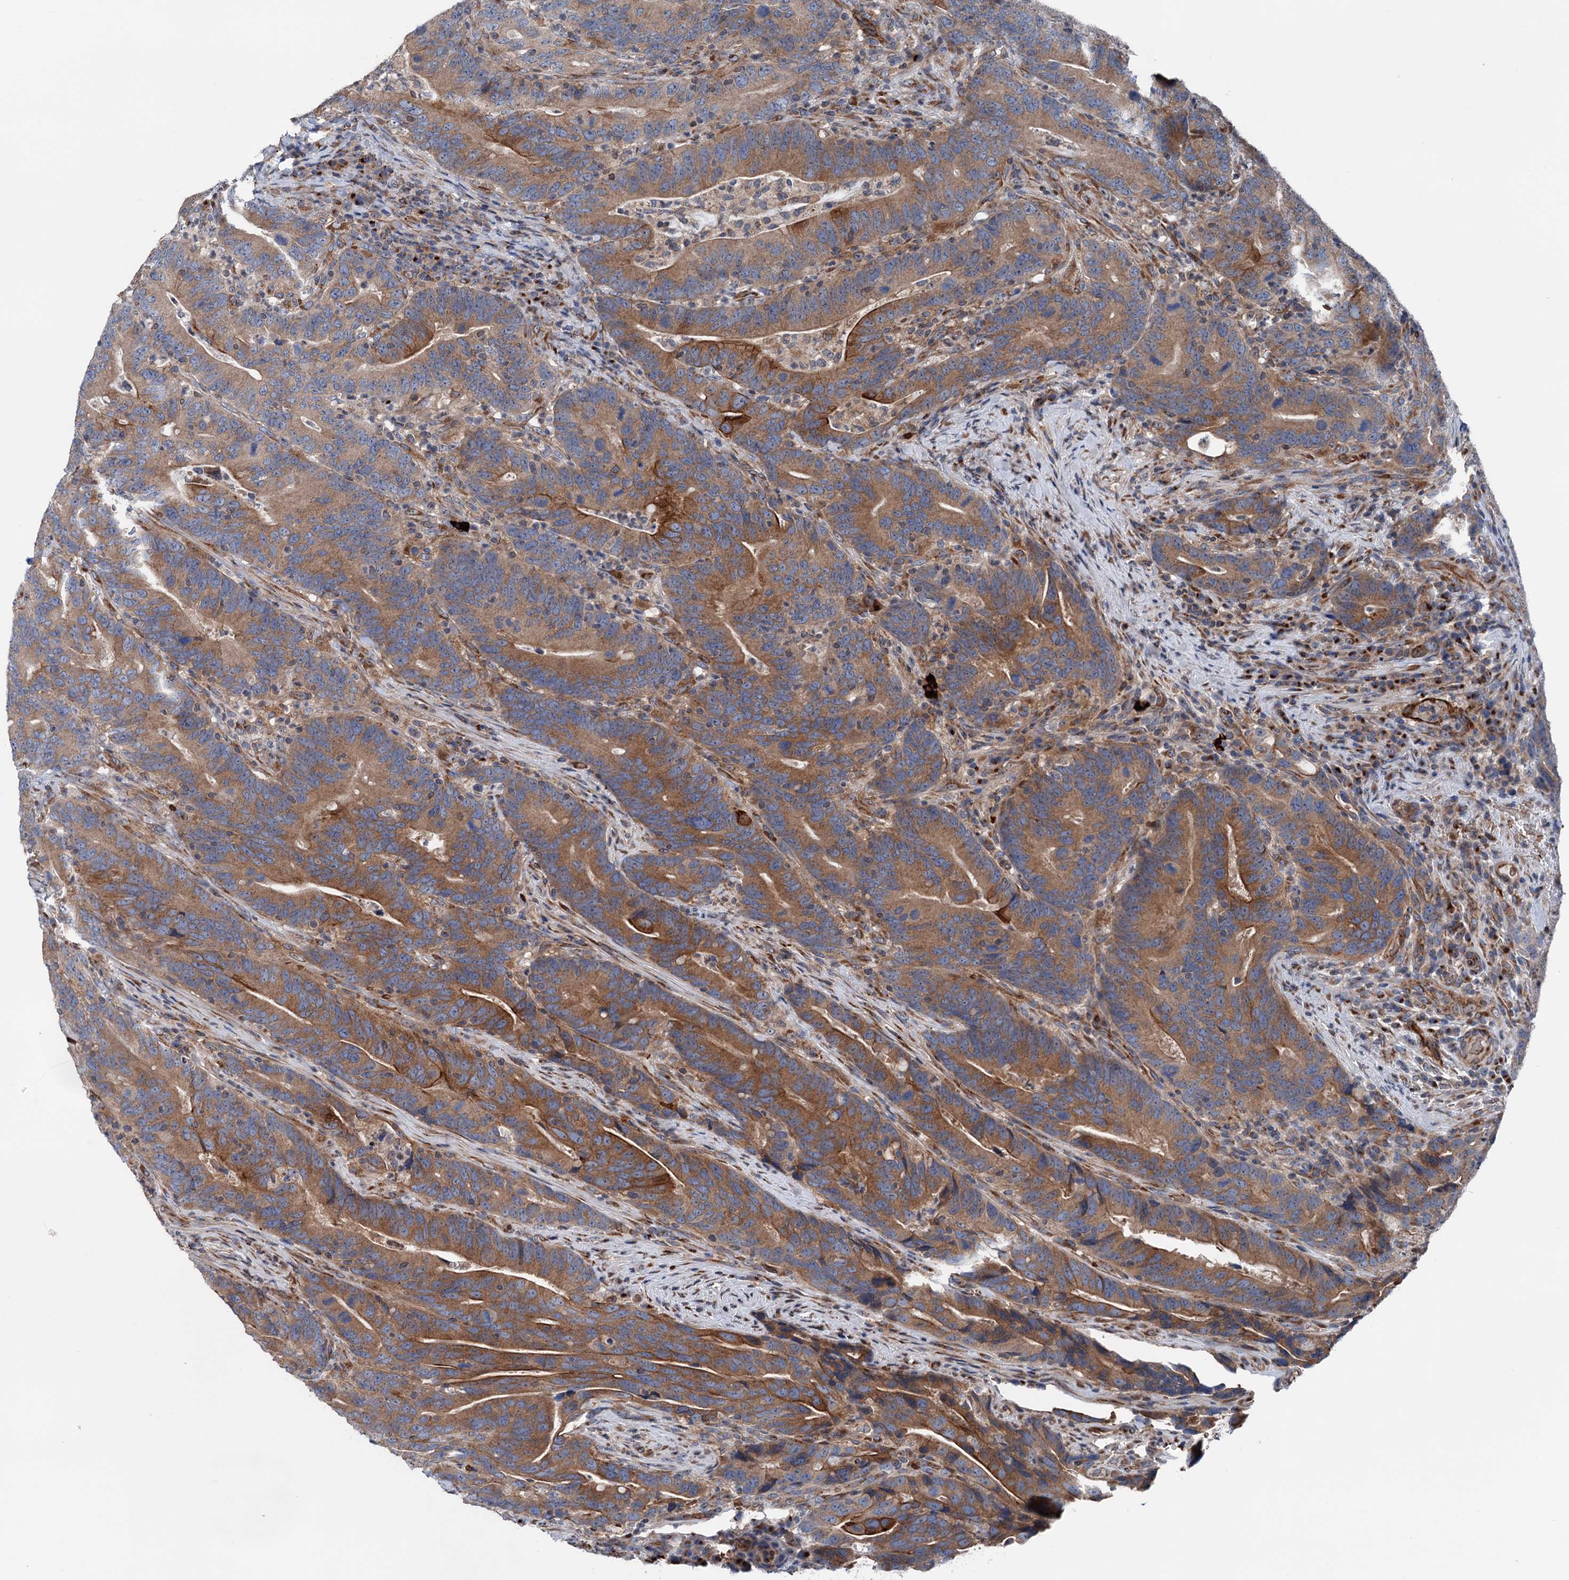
{"staining": {"intensity": "strong", "quantity": ">75%", "location": "cytoplasmic/membranous"}, "tissue": "colorectal cancer", "cell_type": "Tumor cells", "image_type": "cancer", "snomed": [{"axis": "morphology", "description": "Adenocarcinoma, NOS"}, {"axis": "topography", "description": "Colon"}], "caption": "A histopathology image of human colorectal cancer (adenocarcinoma) stained for a protein reveals strong cytoplasmic/membranous brown staining in tumor cells. Ihc stains the protein of interest in brown and the nuclei are stained blue.", "gene": "EIPR1", "patient": {"sex": "female", "age": 66}}